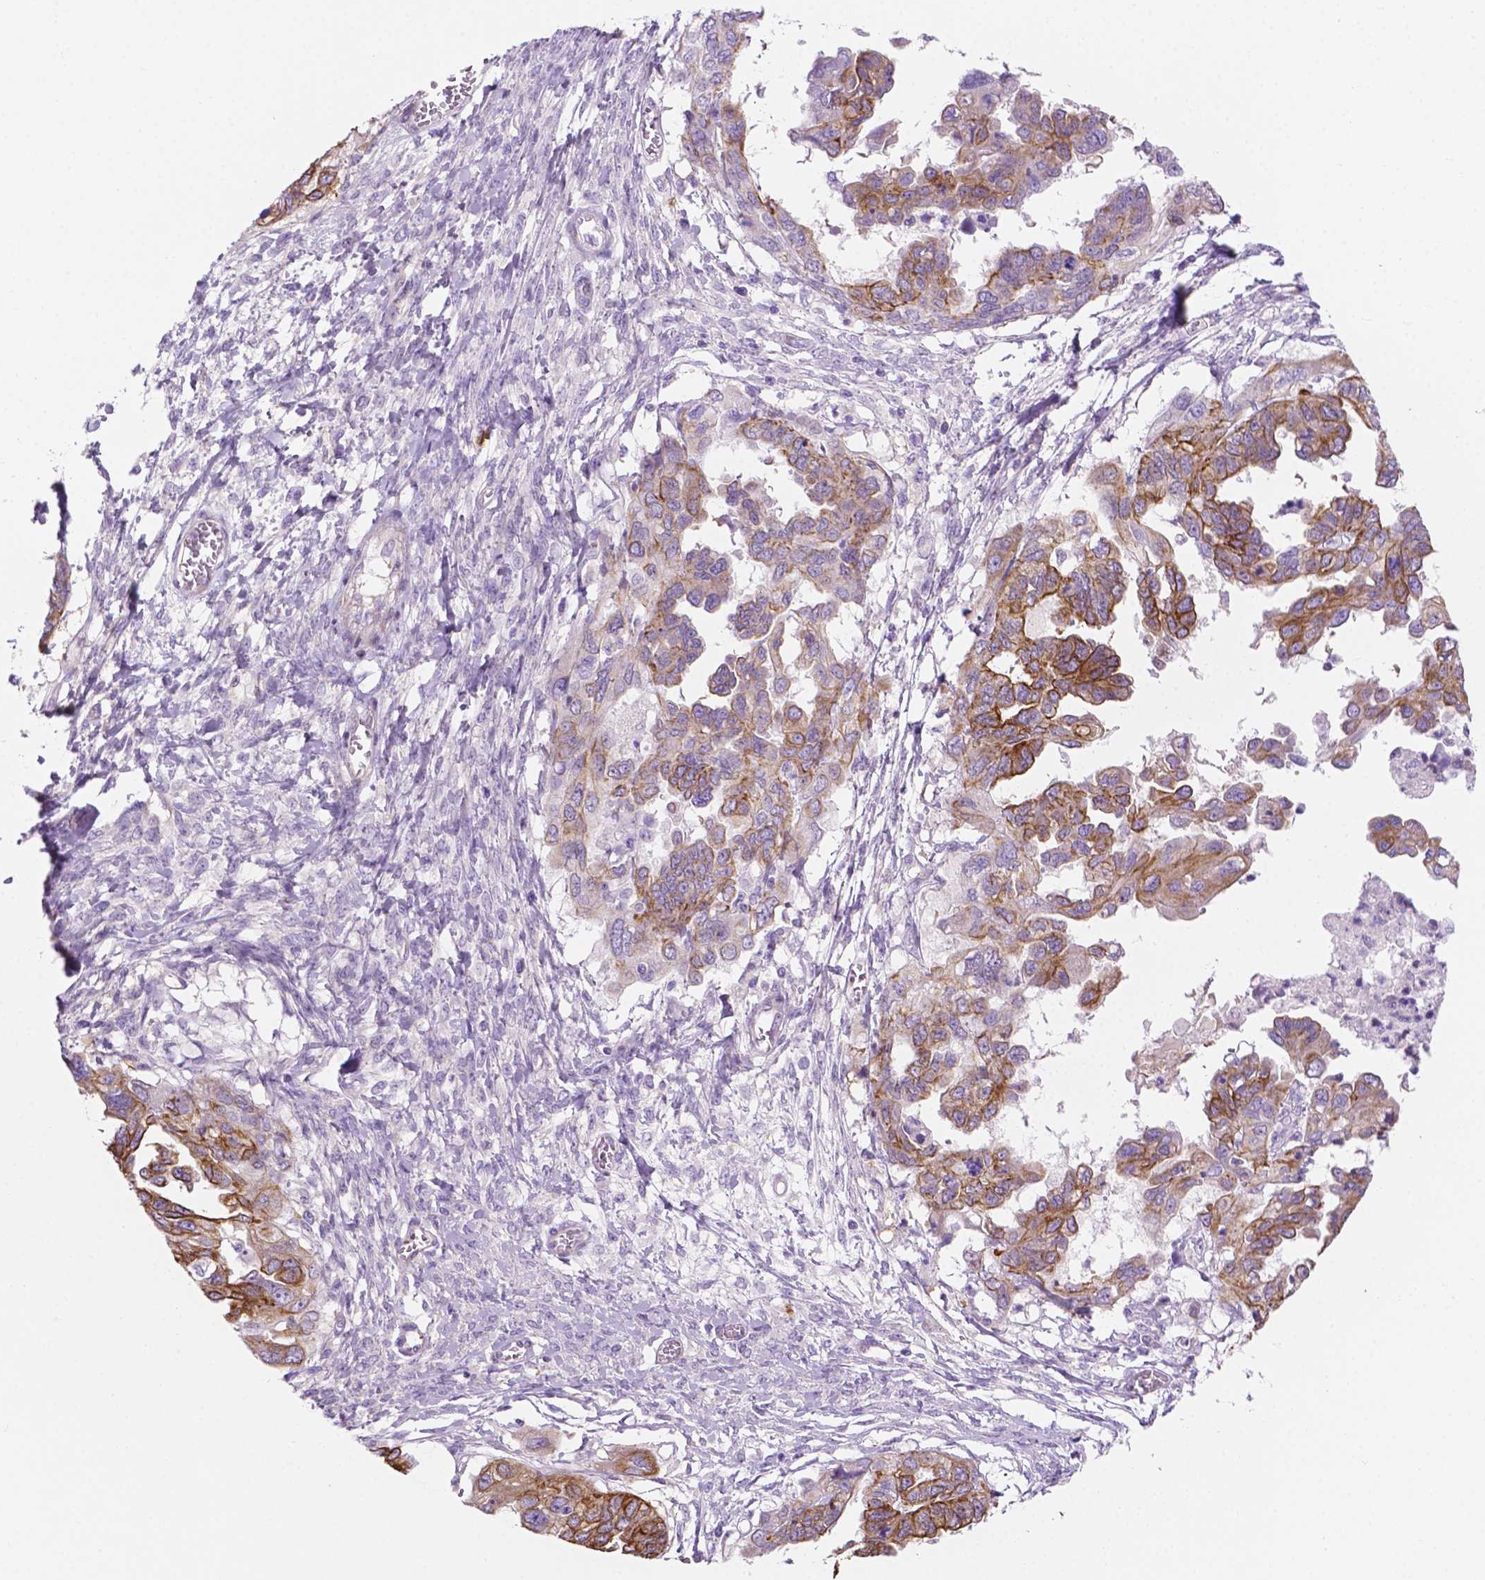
{"staining": {"intensity": "moderate", "quantity": "25%-75%", "location": "cytoplasmic/membranous"}, "tissue": "ovarian cancer", "cell_type": "Tumor cells", "image_type": "cancer", "snomed": [{"axis": "morphology", "description": "Cystadenocarcinoma, serous, NOS"}, {"axis": "topography", "description": "Ovary"}], "caption": "Immunohistochemical staining of ovarian cancer (serous cystadenocarcinoma) displays medium levels of moderate cytoplasmic/membranous protein expression in approximately 25%-75% of tumor cells. (DAB (3,3'-diaminobenzidine) IHC, brown staining for protein, blue staining for nuclei).", "gene": "EPPK1", "patient": {"sex": "female", "age": 53}}